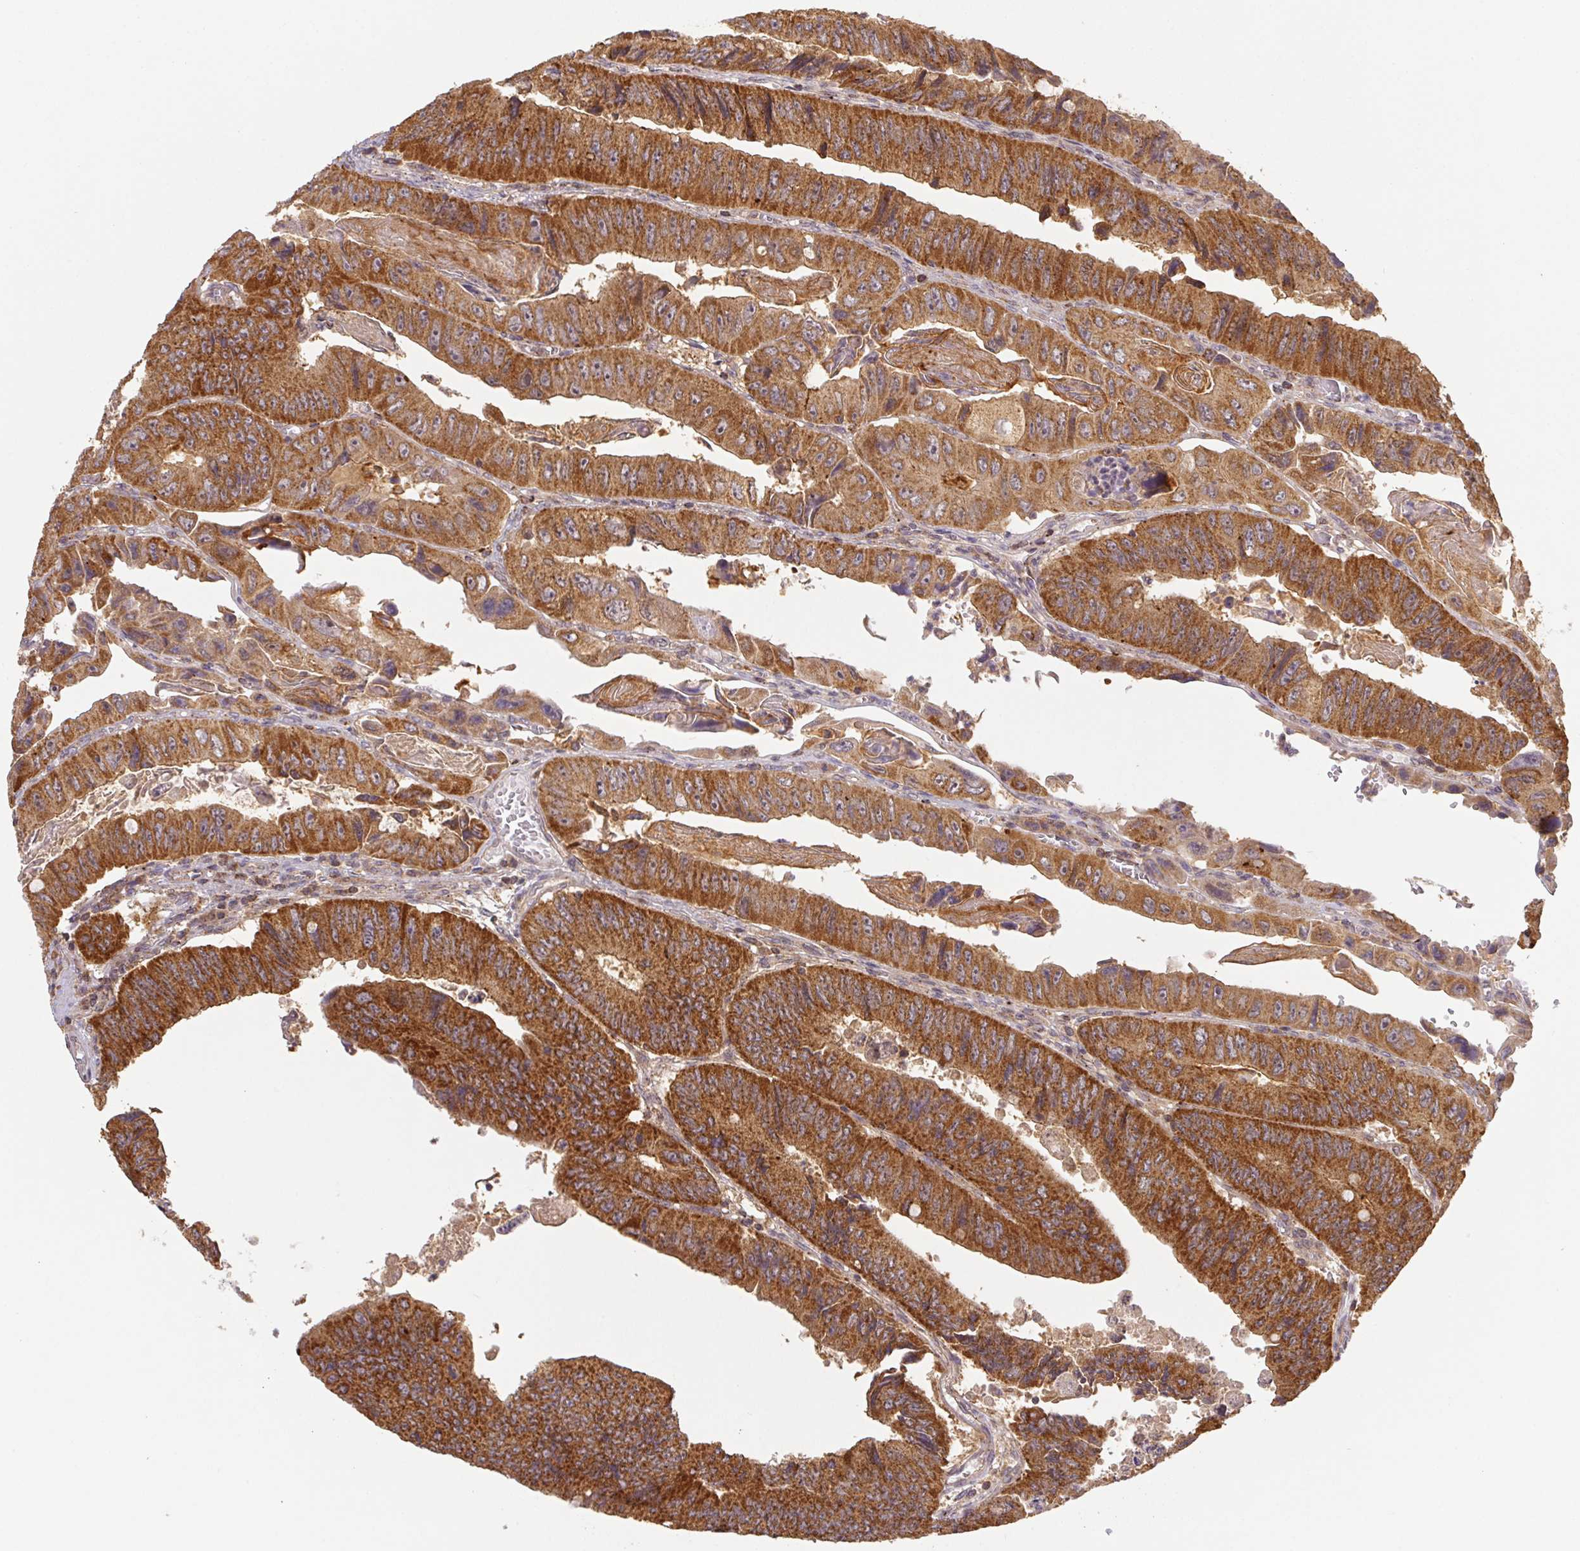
{"staining": {"intensity": "strong", "quantity": ">75%", "location": "cytoplasmic/membranous"}, "tissue": "colorectal cancer", "cell_type": "Tumor cells", "image_type": "cancer", "snomed": [{"axis": "morphology", "description": "Adenocarcinoma, NOS"}, {"axis": "topography", "description": "Colon"}], "caption": "Protein analysis of colorectal adenocarcinoma tissue exhibits strong cytoplasmic/membranous expression in about >75% of tumor cells. Nuclei are stained in blue.", "gene": "MTHFD1", "patient": {"sex": "female", "age": 84}}